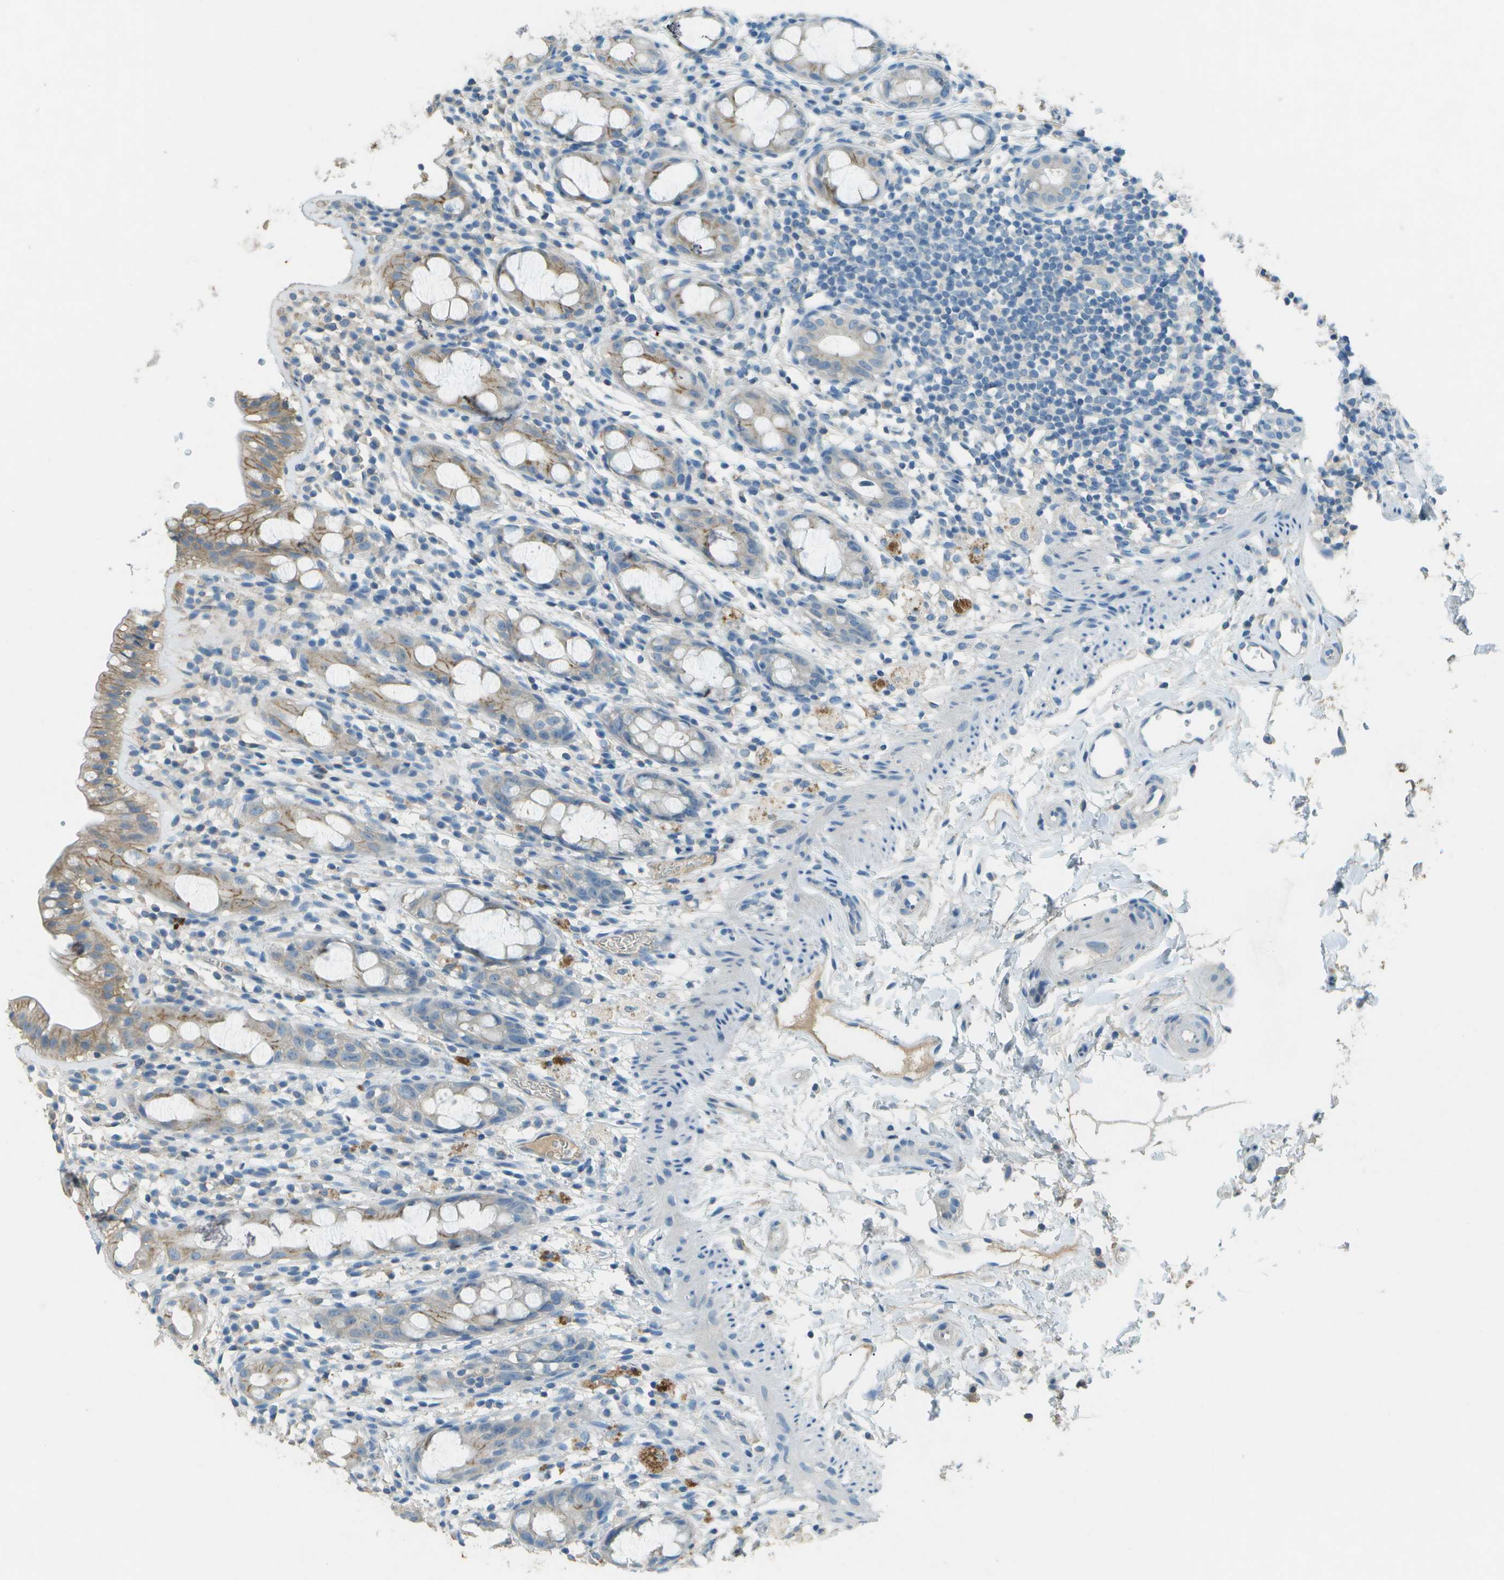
{"staining": {"intensity": "moderate", "quantity": "25%-75%", "location": "cytoplasmic/membranous"}, "tissue": "rectum", "cell_type": "Glandular cells", "image_type": "normal", "snomed": [{"axis": "morphology", "description": "Normal tissue, NOS"}, {"axis": "topography", "description": "Rectum"}], "caption": "An image of human rectum stained for a protein exhibits moderate cytoplasmic/membranous brown staining in glandular cells. (DAB = brown stain, brightfield microscopy at high magnification).", "gene": "LGI2", "patient": {"sex": "male", "age": 44}}